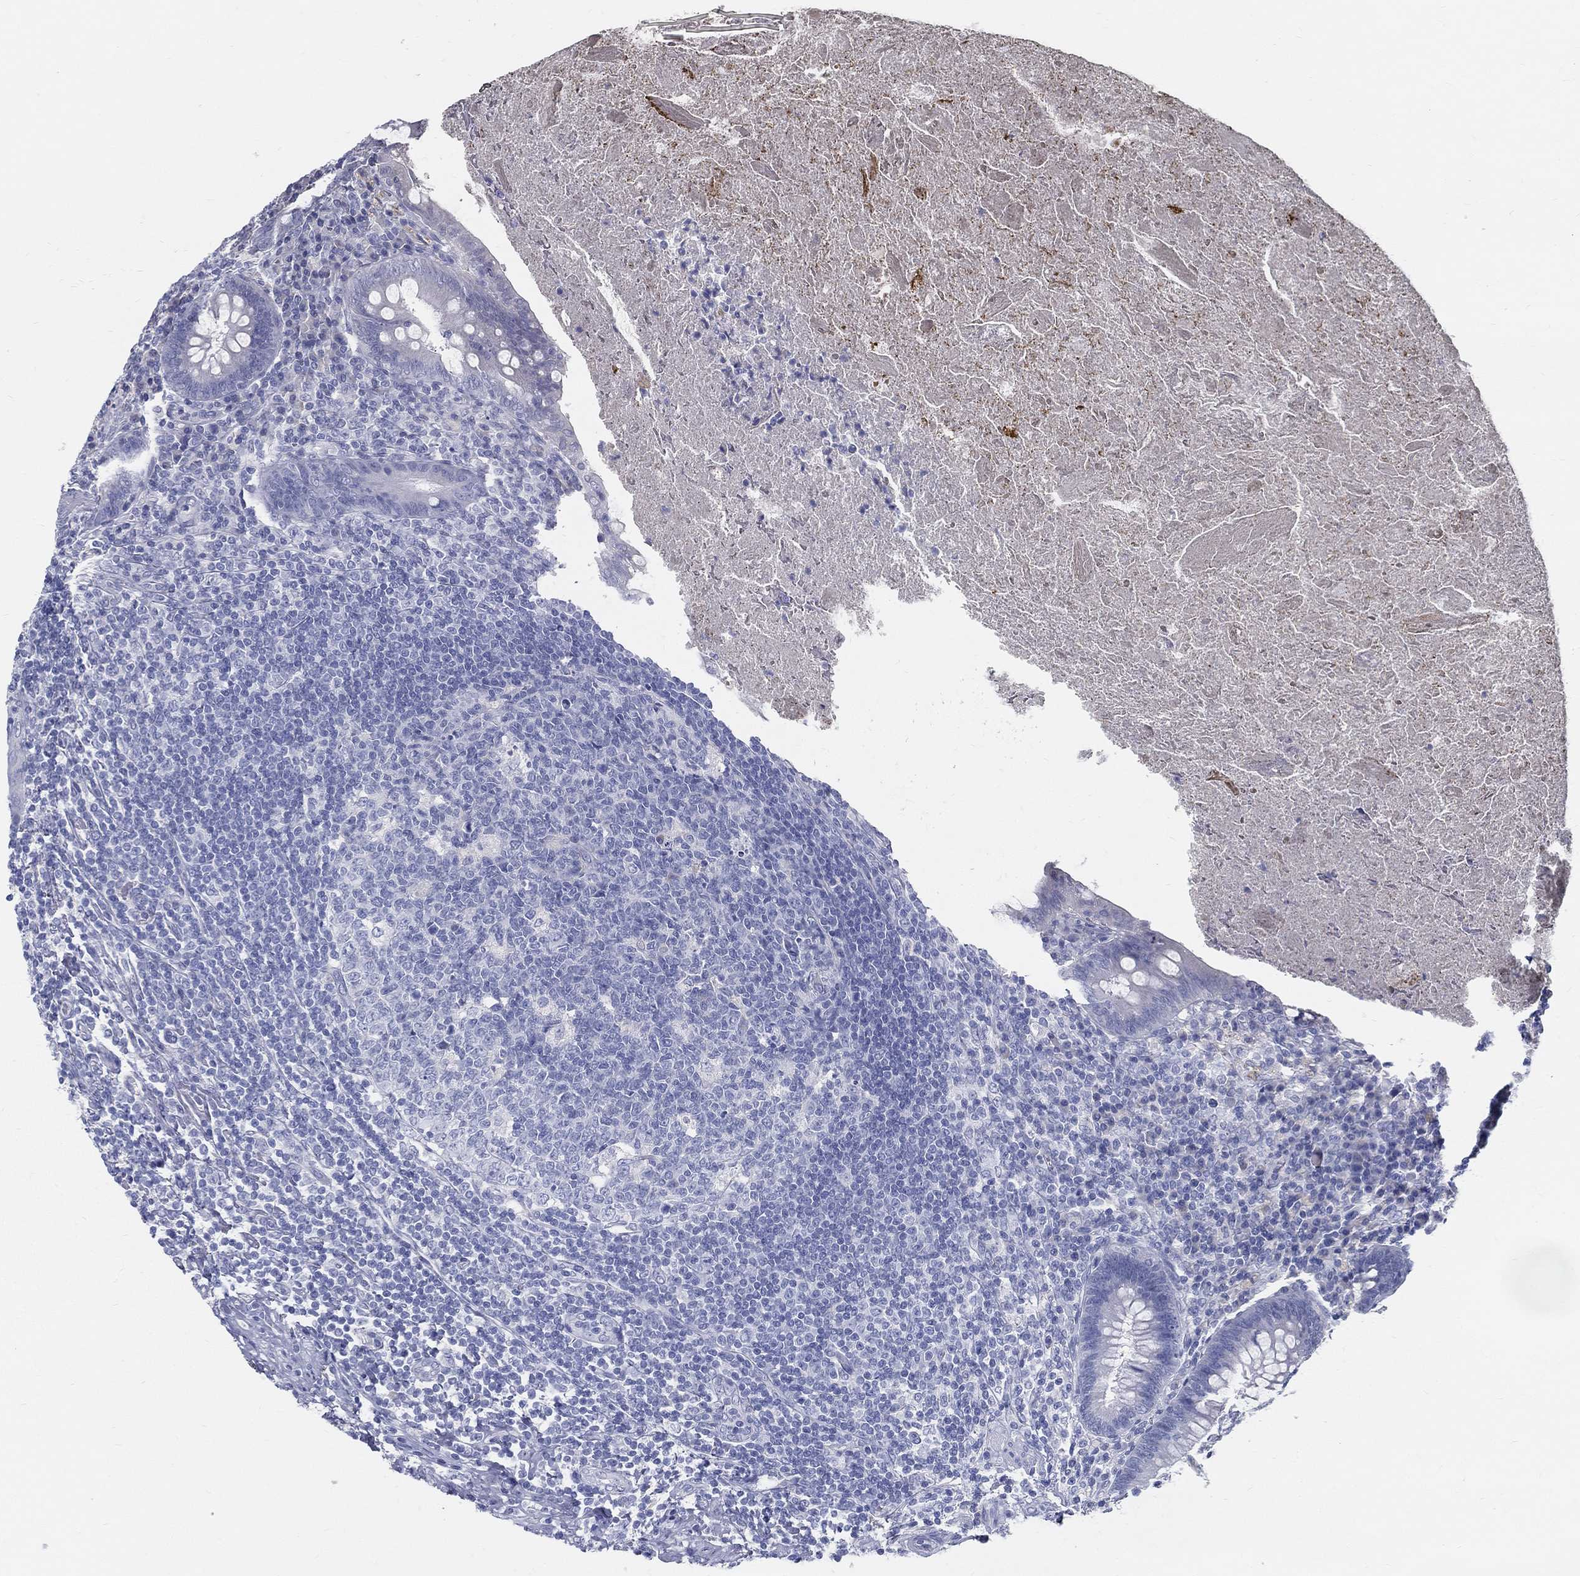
{"staining": {"intensity": "negative", "quantity": "none", "location": "none"}, "tissue": "appendix", "cell_type": "Glandular cells", "image_type": "normal", "snomed": [{"axis": "morphology", "description": "Normal tissue, NOS"}, {"axis": "topography", "description": "Appendix"}], "caption": "Glandular cells show no significant protein staining in benign appendix. The staining is performed using DAB brown chromogen with nuclei counter-stained in using hematoxylin.", "gene": "STS", "patient": {"sex": "male", "age": 47}}